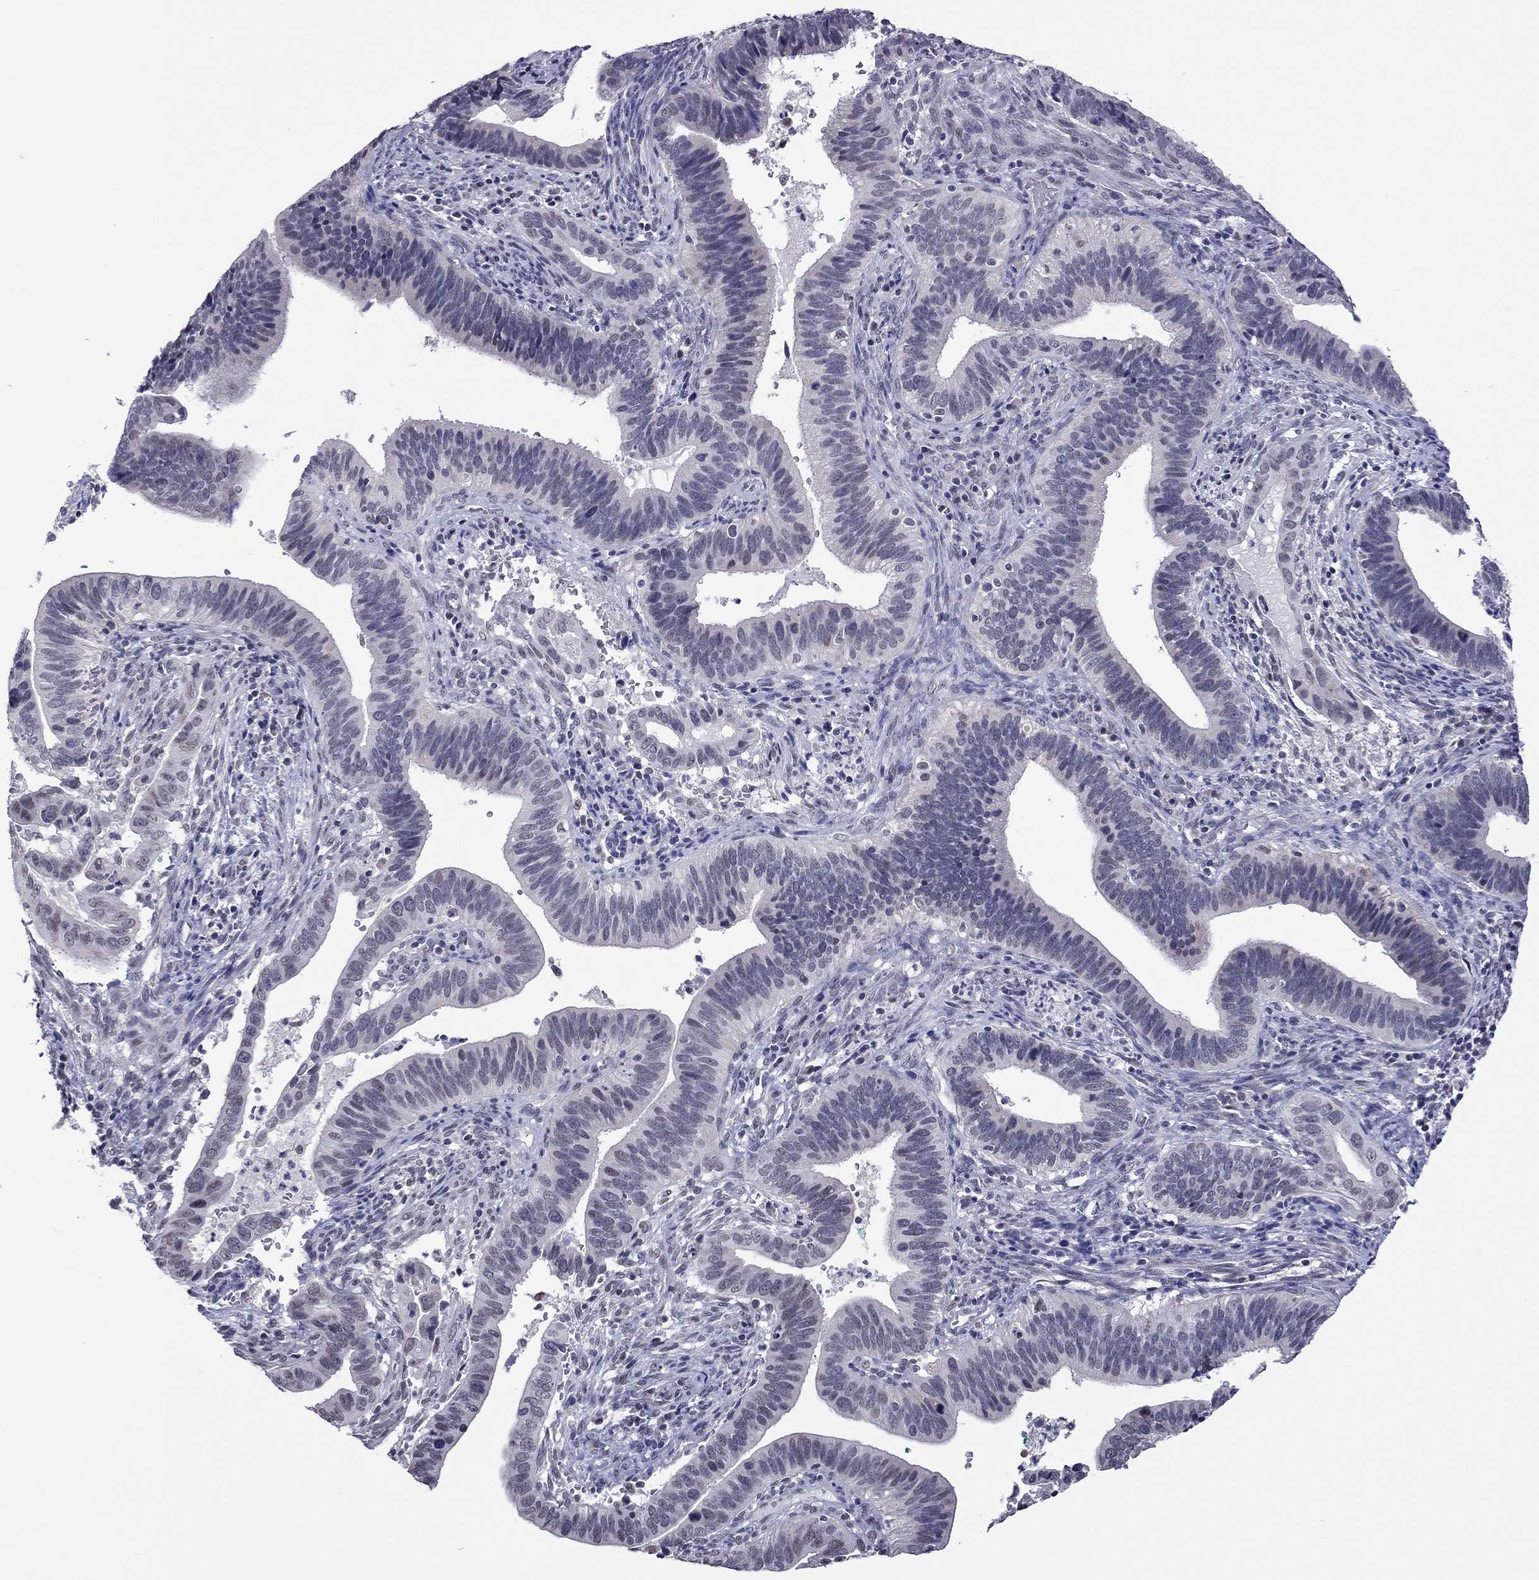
{"staining": {"intensity": "negative", "quantity": "none", "location": "none"}, "tissue": "cervical cancer", "cell_type": "Tumor cells", "image_type": "cancer", "snomed": [{"axis": "morphology", "description": "Adenocarcinoma, NOS"}, {"axis": "topography", "description": "Cervix"}], "caption": "Cervical cancer stained for a protein using IHC exhibits no staining tumor cells.", "gene": "PPP1R3A", "patient": {"sex": "female", "age": 42}}